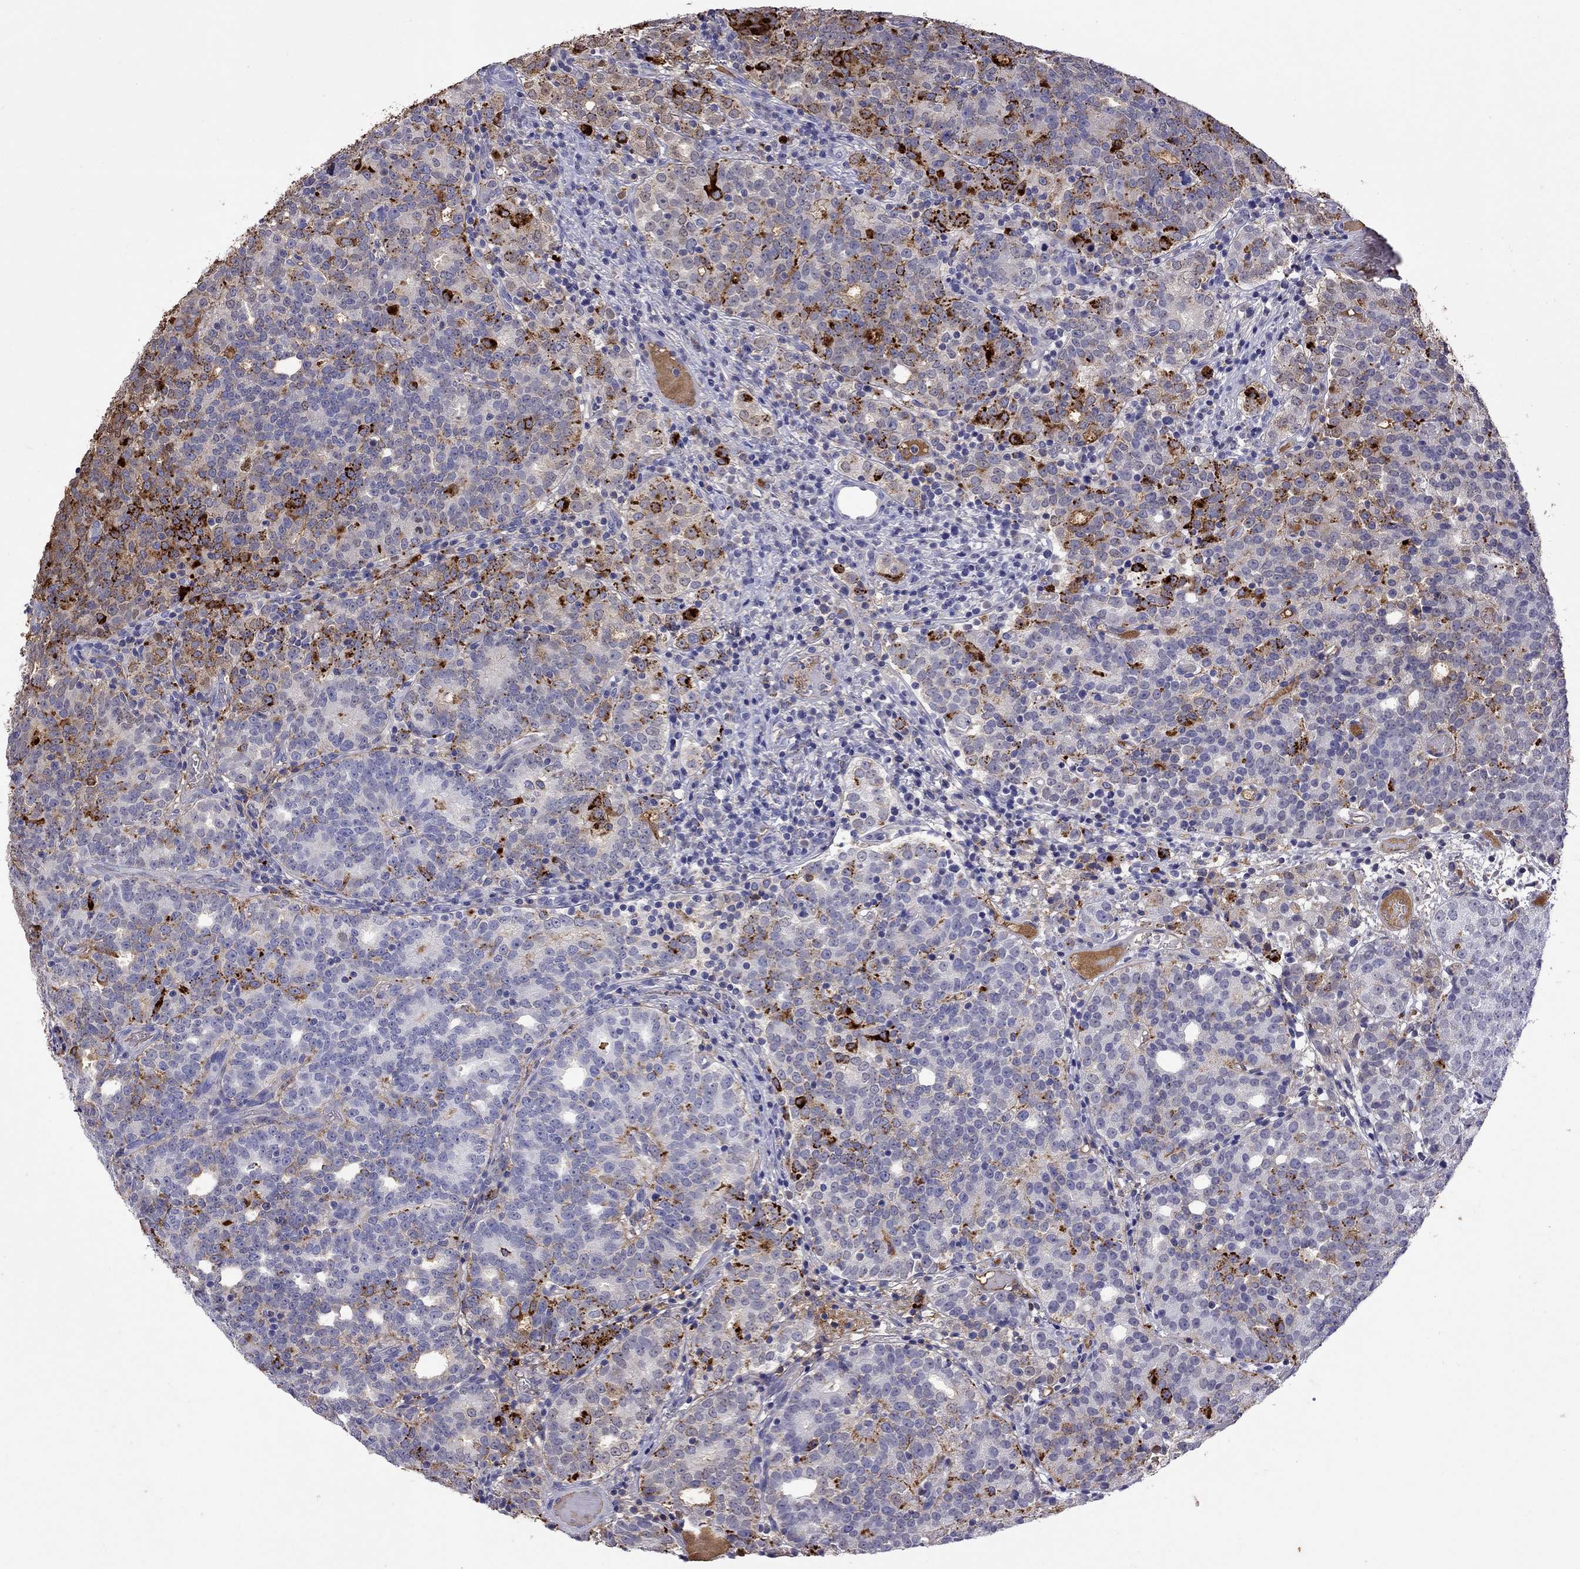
{"staining": {"intensity": "strong", "quantity": "<25%", "location": "cytoplasmic/membranous"}, "tissue": "prostate cancer", "cell_type": "Tumor cells", "image_type": "cancer", "snomed": [{"axis": "morphology", "description": "Adenocarcinoma, High grade"}, {"axis": "topography", "description": "Prostate"}], "caption": "Immunohistochemistry photomicrograph of neoplastic tissue: human prostate high-grade adenocarcinoma stained using immunohistochemistry reveals medium levels of strong protein expression localized specifically in the cytoplasmic/membranous of tumor cells, appearing as a cytoplasmic/membranous brown color.", "gene": "SERPINA3", "patient": {"sex": "male", "age": 53}}